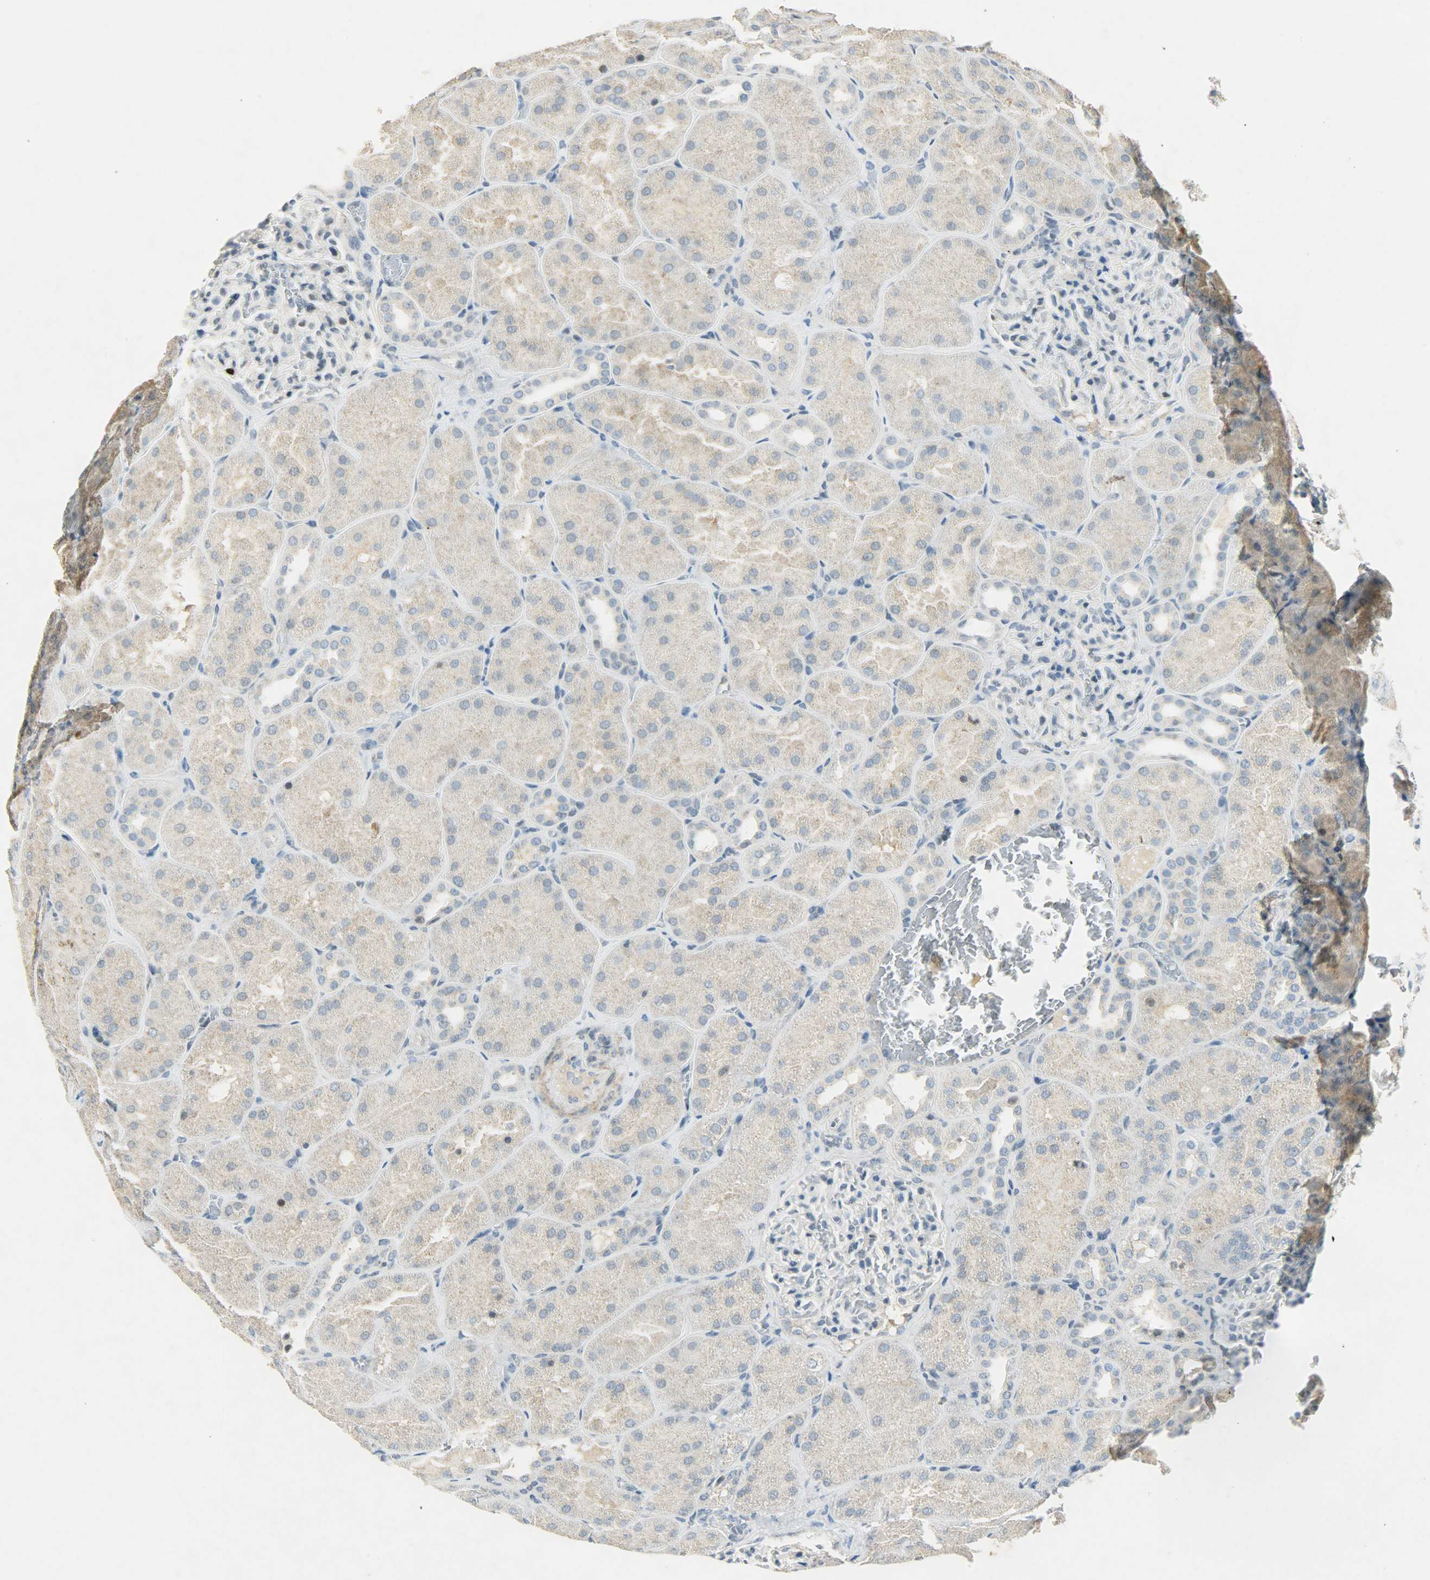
{"staining": {"intensity": "negative", "quantity": "none", "location": "none"}, "tissue": "kidney", "cell_type": "Cells in glomeruli", "image_type": "normal", "snomed": [{"axis": "morphology", "description": "Normal tissue, NOS"}, {"axis": "topography", "description": "Kidney"}], "caption": "An image of kidney stained for a protein displays no brown staining in cells in glomeruli.", "gene": "AURKB", "patient": {"sex": "male", "age": 28}}